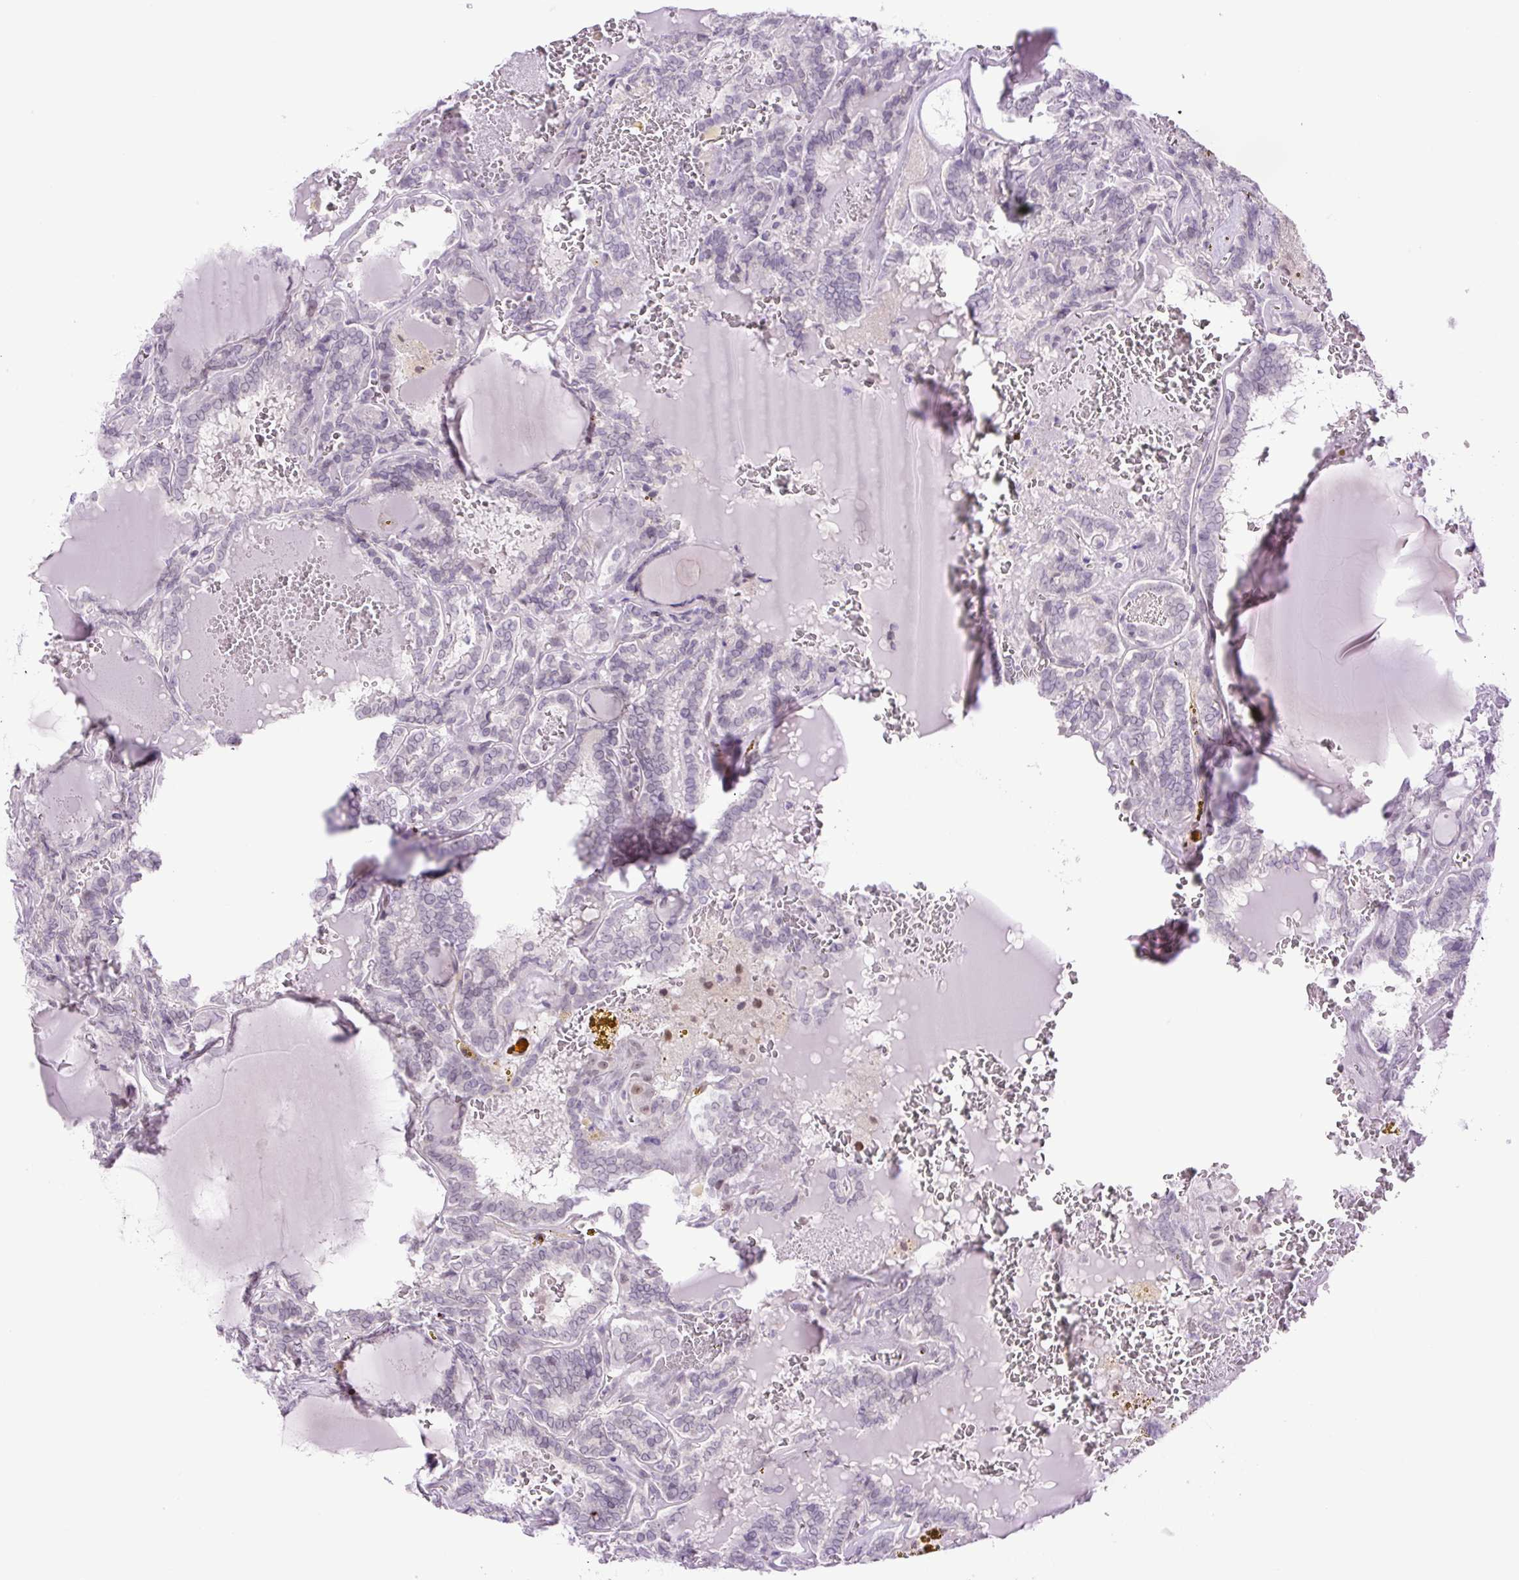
{"staining": {"intensity": "negative", "quantity": "none", "location": "none"}, "tissue": "thyroid cancer", "cell_type": "Tumor cells", "image_type": "cancer", "snomed": [{"axis": "morphology", "description": "Papillary adenocarcinoma, NOS"}, {"axis": "topography", "description": "Thyroid gland"}], "caption": "Immunohistochemistry micrograph of thyroid cancer stained for a protein (brown), which displays no staining in tumor cells.", "gene": "KPNA1", "patient": {"sex": "female", "age": 72}}